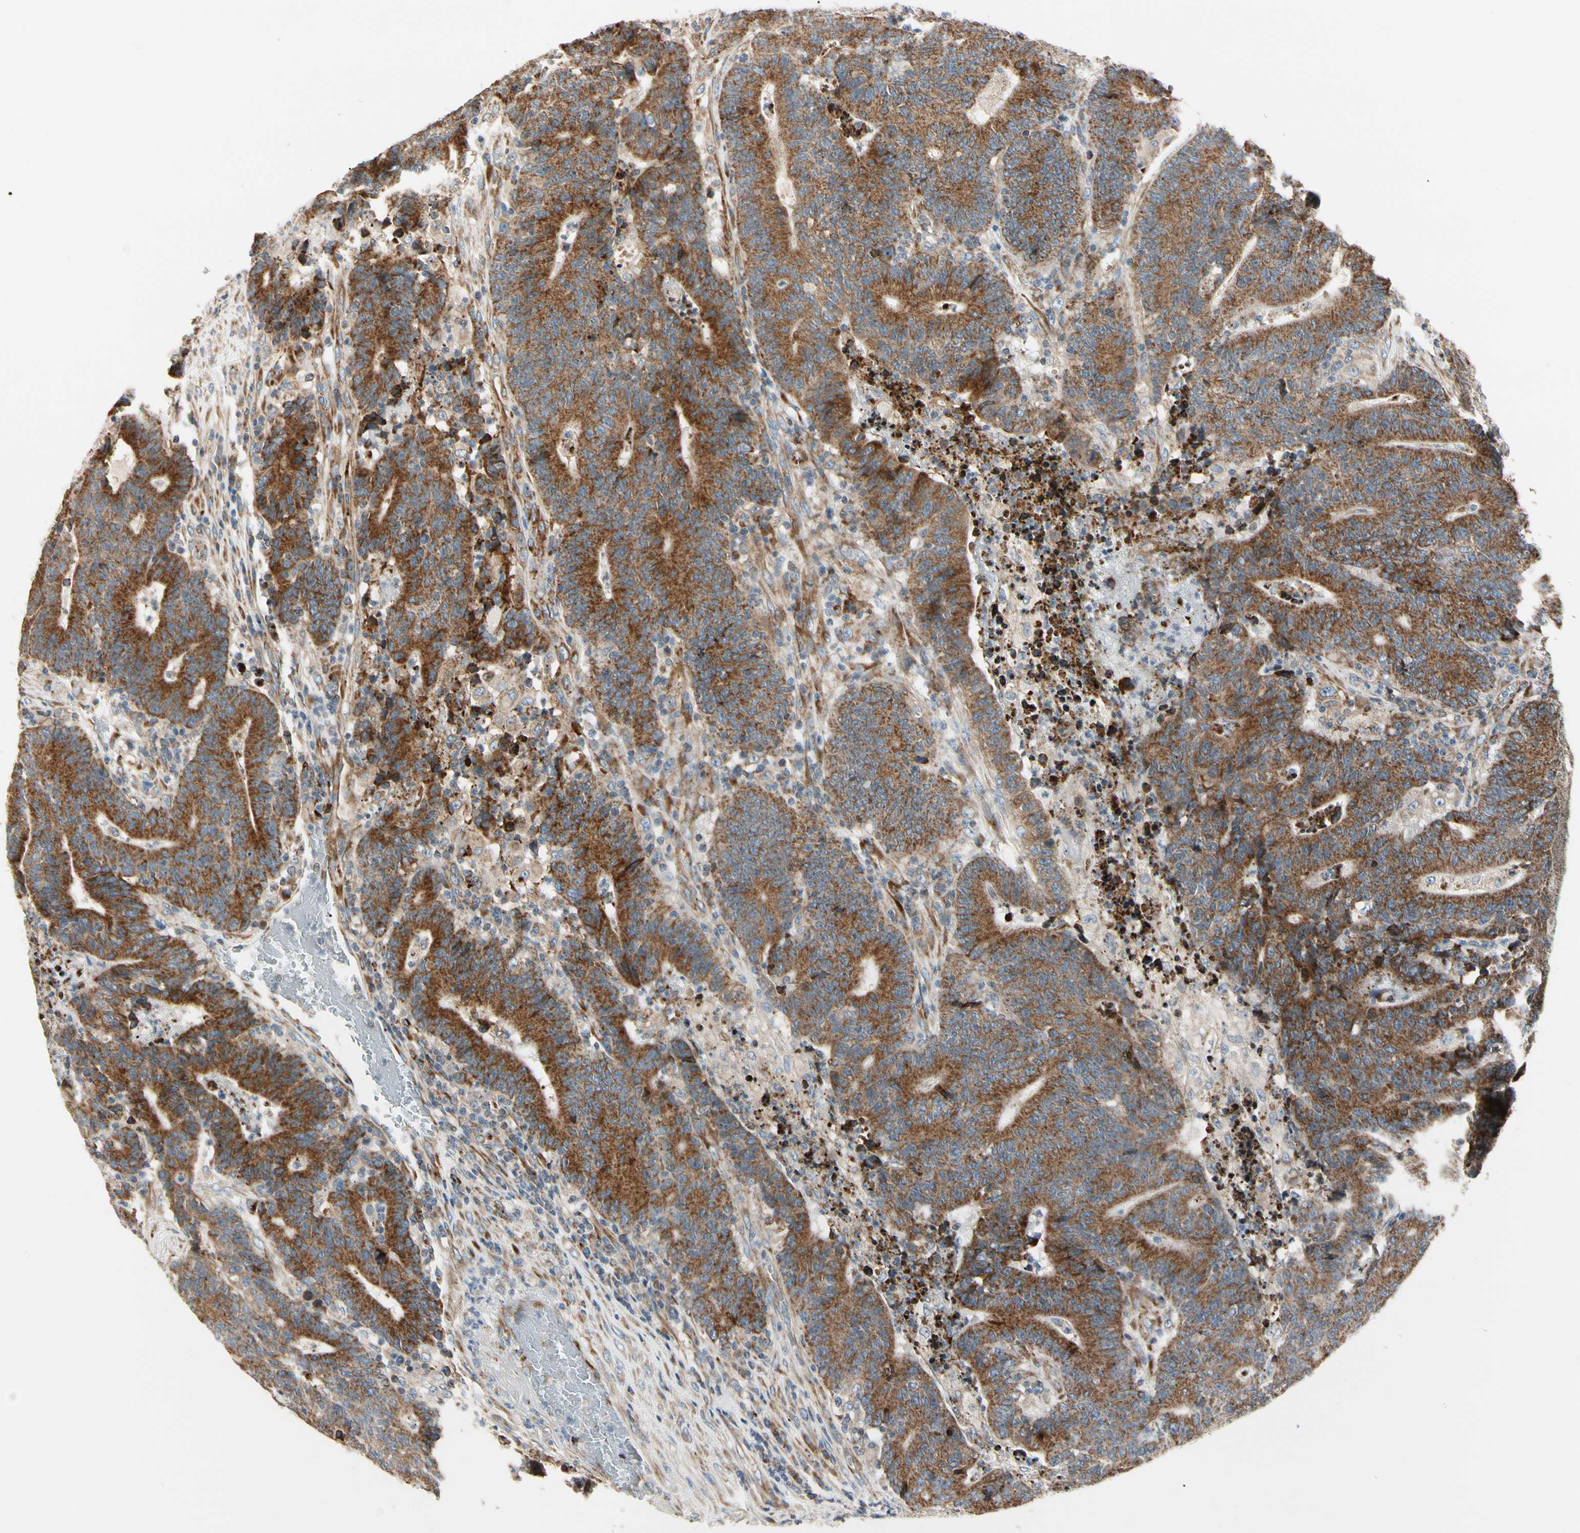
{"staining": {"intensity": "moderate", "quantity": ">75%", "location": "cytoplasmic/membranous"}, "tissue": "colorectal cancer", "cell_type": "Tumor cells", "image_type": "cancer", "snomed": [{"axis": "morphology", "description": "Normal tissue, NOS"}, {"axis": "morphology", "description": "Adenocarcinoma, NOS"}, {"axis": "topography", "description": "Colon"}], "caption": "Immunohistochemistry (IHC) (DAB (3,3'-diaminobenzidine)) staining of human colorectal cancer displays moderate cytoplasmic/membranous protein staining in approximately >75% of tumor cells.", "gene": "MRPL9", "patient": {"sex": "female", "age": 75}}